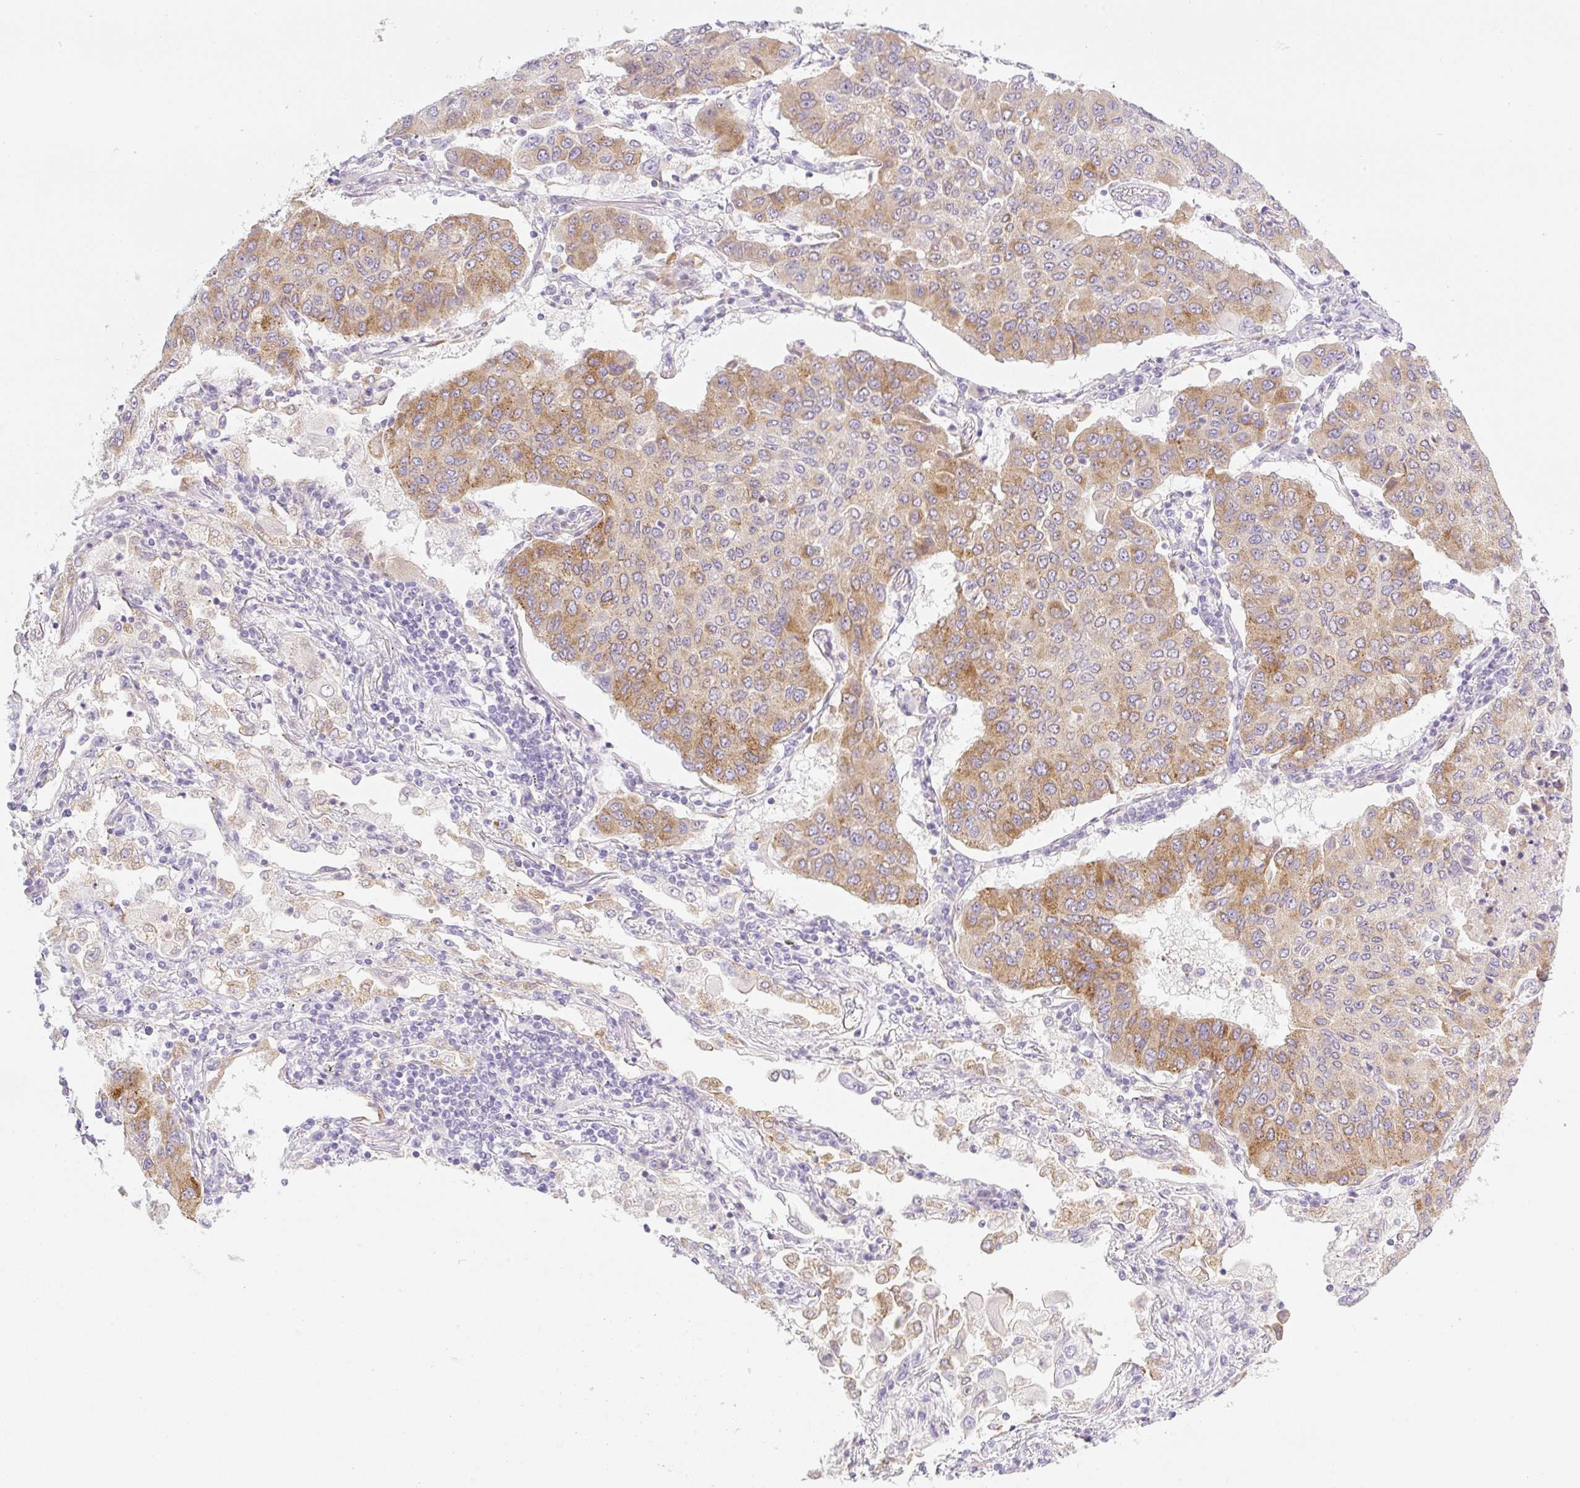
{"staining": {"intensity": "moderate", "quantity": "25%-75%", "location": "cytoplasmic/membranous"}, "tissue": "lung cancer", "cell_type": "Tumor cells", "image_type": "cancer", "snomed": [{"axis": "morphology", "description": "Squamous cell carcinoma, NOS"}, {"axis": "topography", "description": "Lung"}], "caption": "A photomicrograph of lung cancer (squamous cell carcinoma) stained for a protein demonstrates moderate cytoplasmic/membranous brown staining in tumor cells.", "gene": "MIA2", "patient": {"sex": "male", "age": 74}}